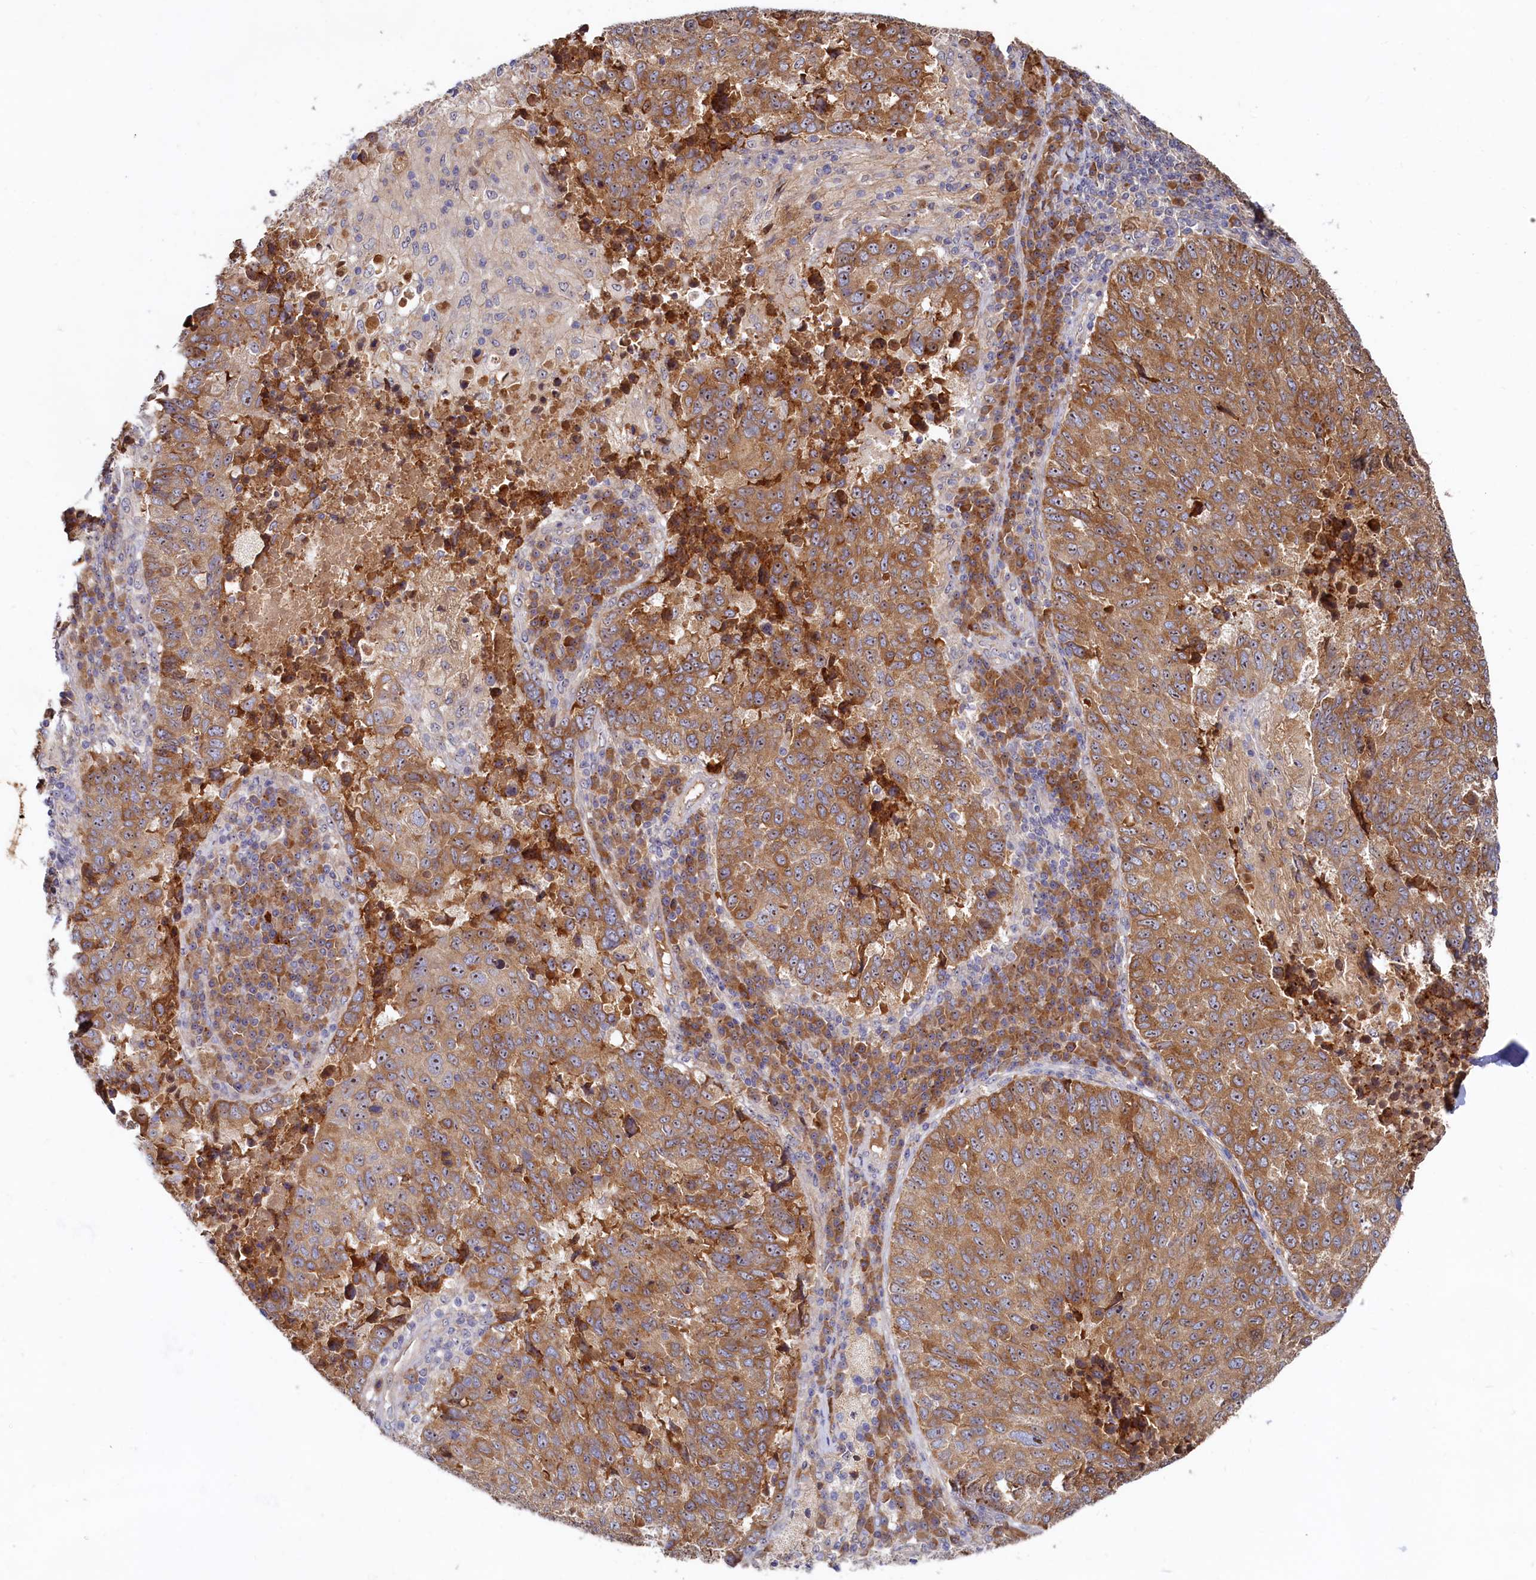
{"staining": {"intensity": "moderate", "quantity": ">75%", "location": "cytoplasmic/membranous,nuclear"}, "tissue": "lung cancer", "cell_type": "Tumor cells", "image_type": "cancer", "snomed": [{"axis": "morphology", "description": "Squamous cell carcinoma, NOS"}, {"axis": "topography", "description": "Lung"}], "caption": "A brown stain labels moderate cytoplasmic/membranous and nuclear positivity of a protein in human lung cancer (squamous cell carcinoma) tumor cells.", "gene": "RGS7BP", "patient": {"sex": "male", "age": 73}}